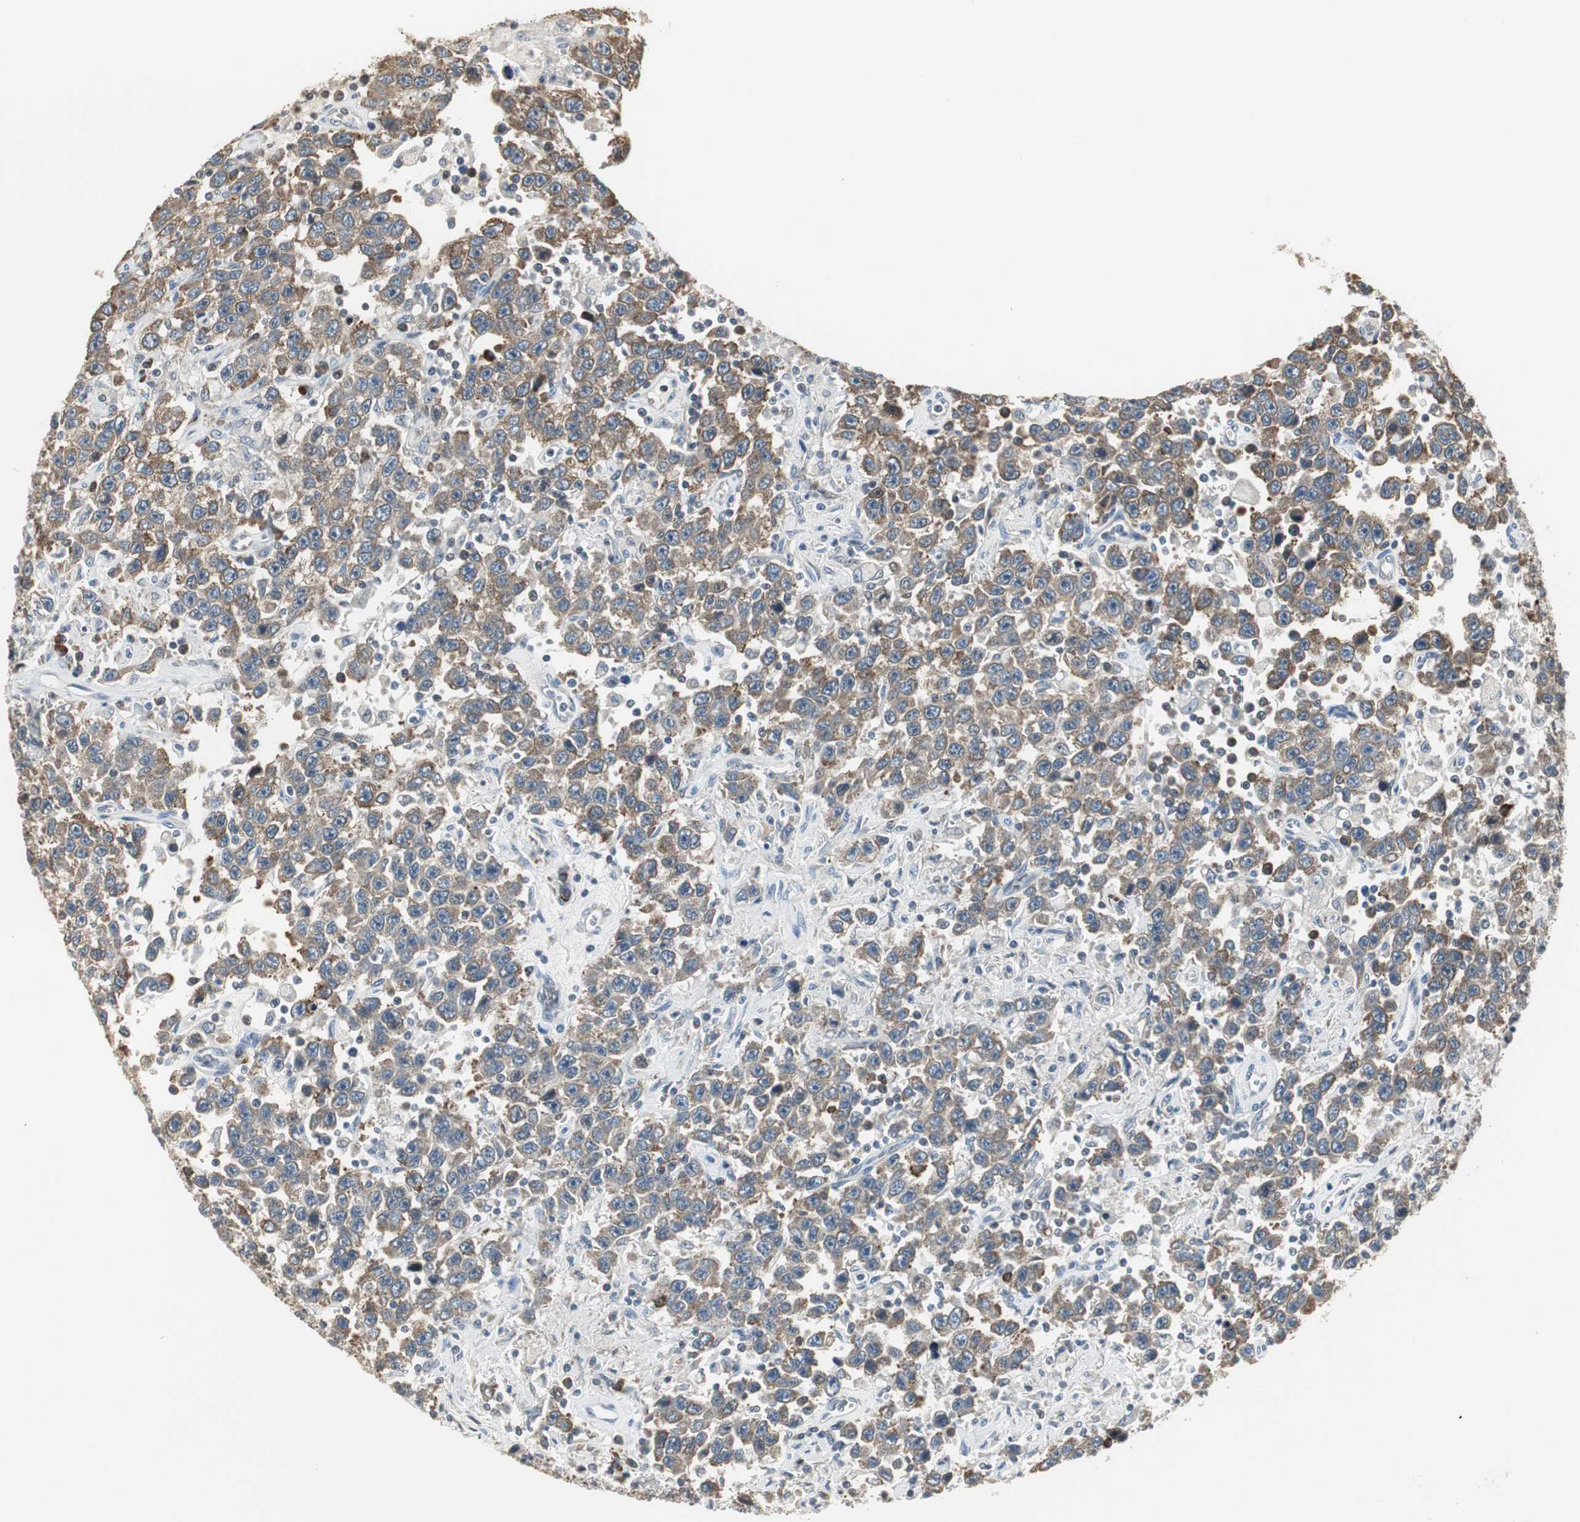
{"staining": {"intensity": "moderate", "quantity": ">75%", "location": "cytoplasmic/membranous"}, "tissue": "testis cancer", "cell_type": "Tumor cells", "image_type": "cancer", "snomed": [{"axis": "morphology", "description": "Seminoma, NOS"}, {"axis": "topography", "description": "Testis"}], "caption": "Protein expression analysis of testis cancer (seminoma) displays moderate cytoplasmic/membranous staining in about >75% of tumor cells. Immunohistochemistry (ihc) stains the protein of interest in brown and the nuclei are stained blue.", "gene": "CCT5", "patient": {"sex": "male", "age": 41}}